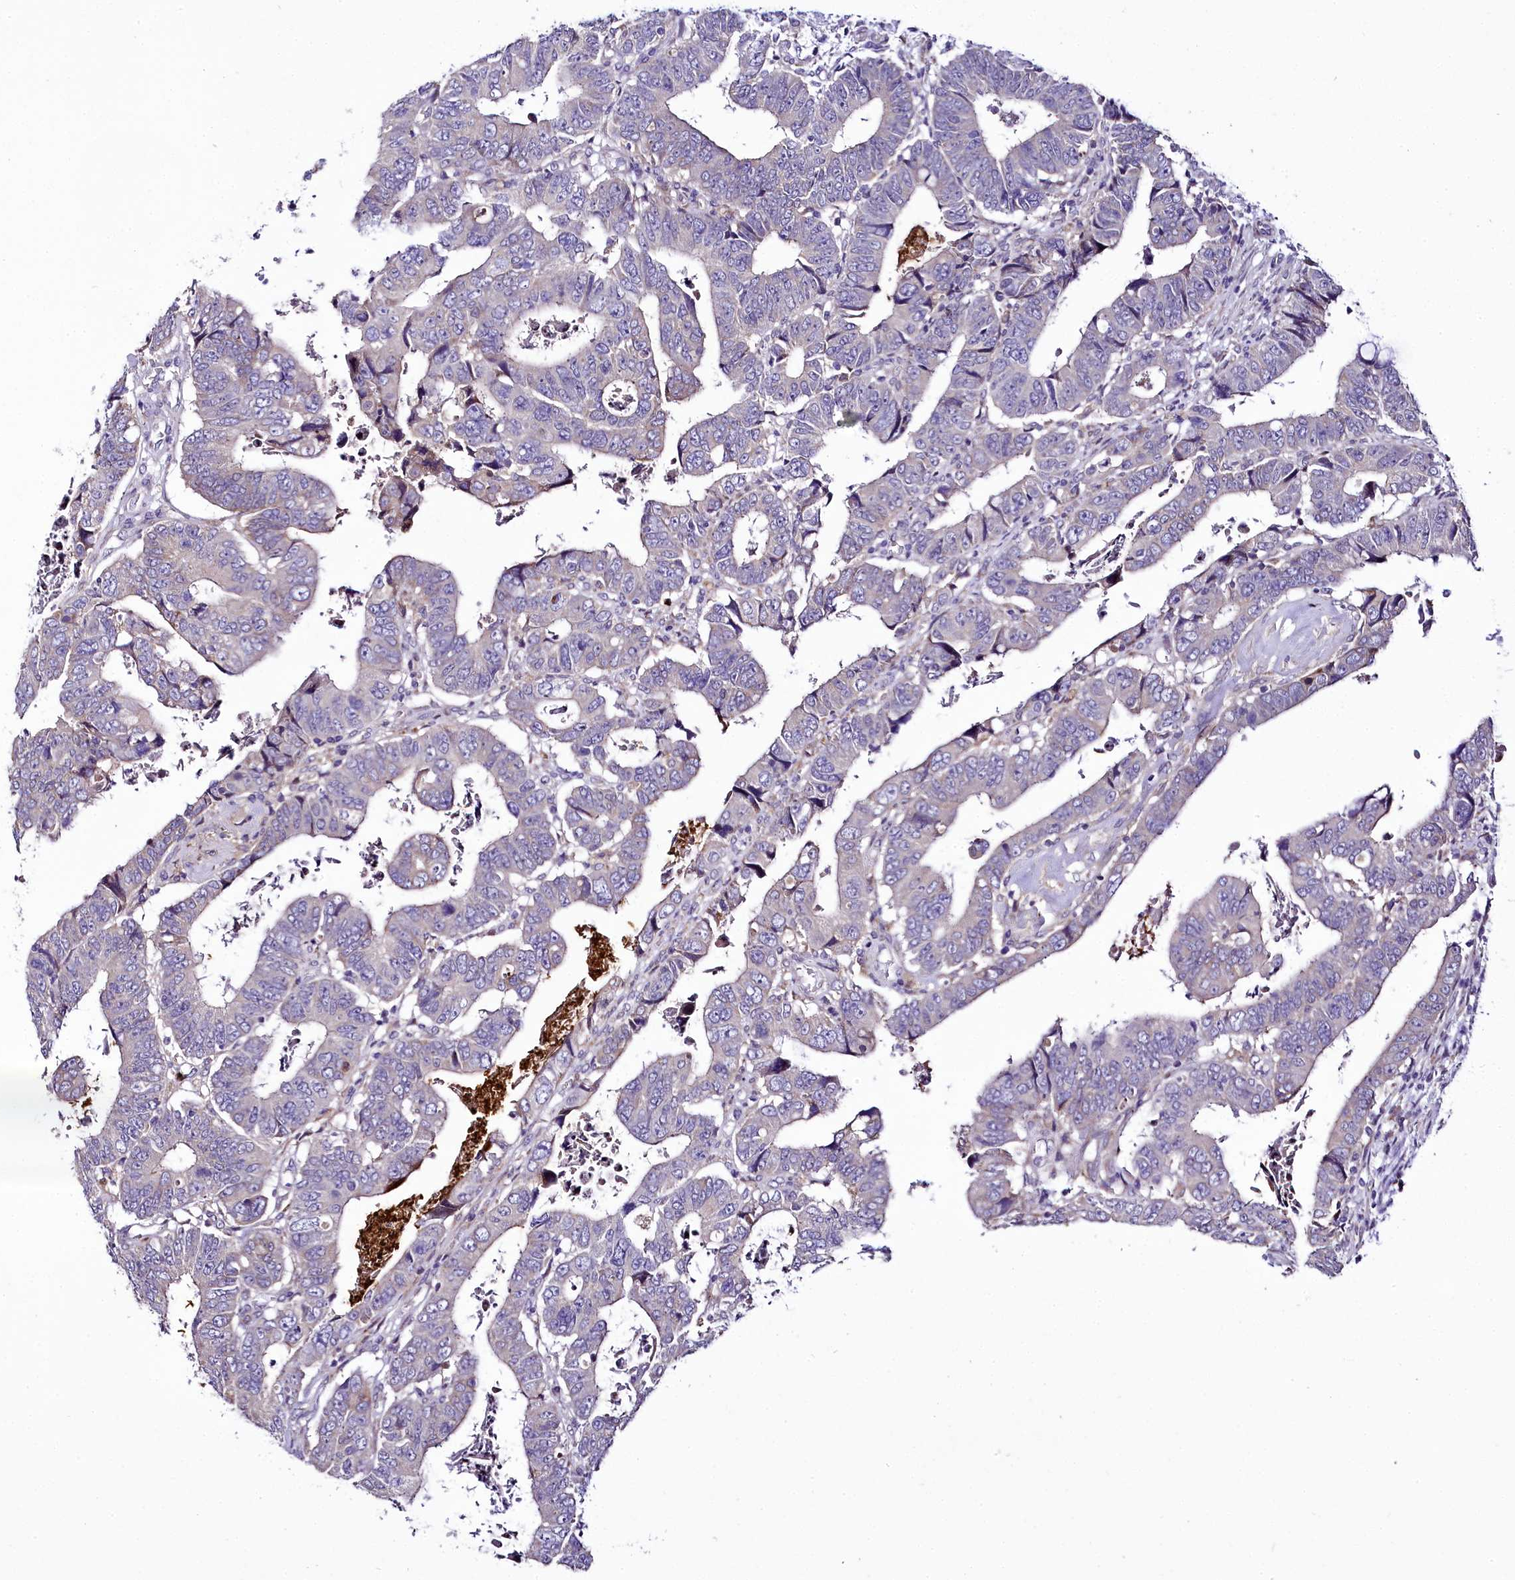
{"staining": {"intensity": "negative", "quantity": "none", "location": "none"}, "tissue": "colorectal cancer", "cell_type": "Tumor cells", "image_type": "cancer", "snomed": [{"axis": "morphology", "description": "Normal tissue, NOS"}, {"axis": "morphology", "description": "Adenocarcinoma, NOS"}, {"axis": "topography", "description": "Rectum"}], "caption": "IHC micrograph of adenocarcinoma (colorectal) stained for a protein (brown), which demonstrates no positivity in tumor cells. (Brightfield microscopy of DAB (3,3'-diaminobenzidine) IHC at high magnification).", "gene": "ZC3H12C", "patient": {"sex": "female", "age": 65}}